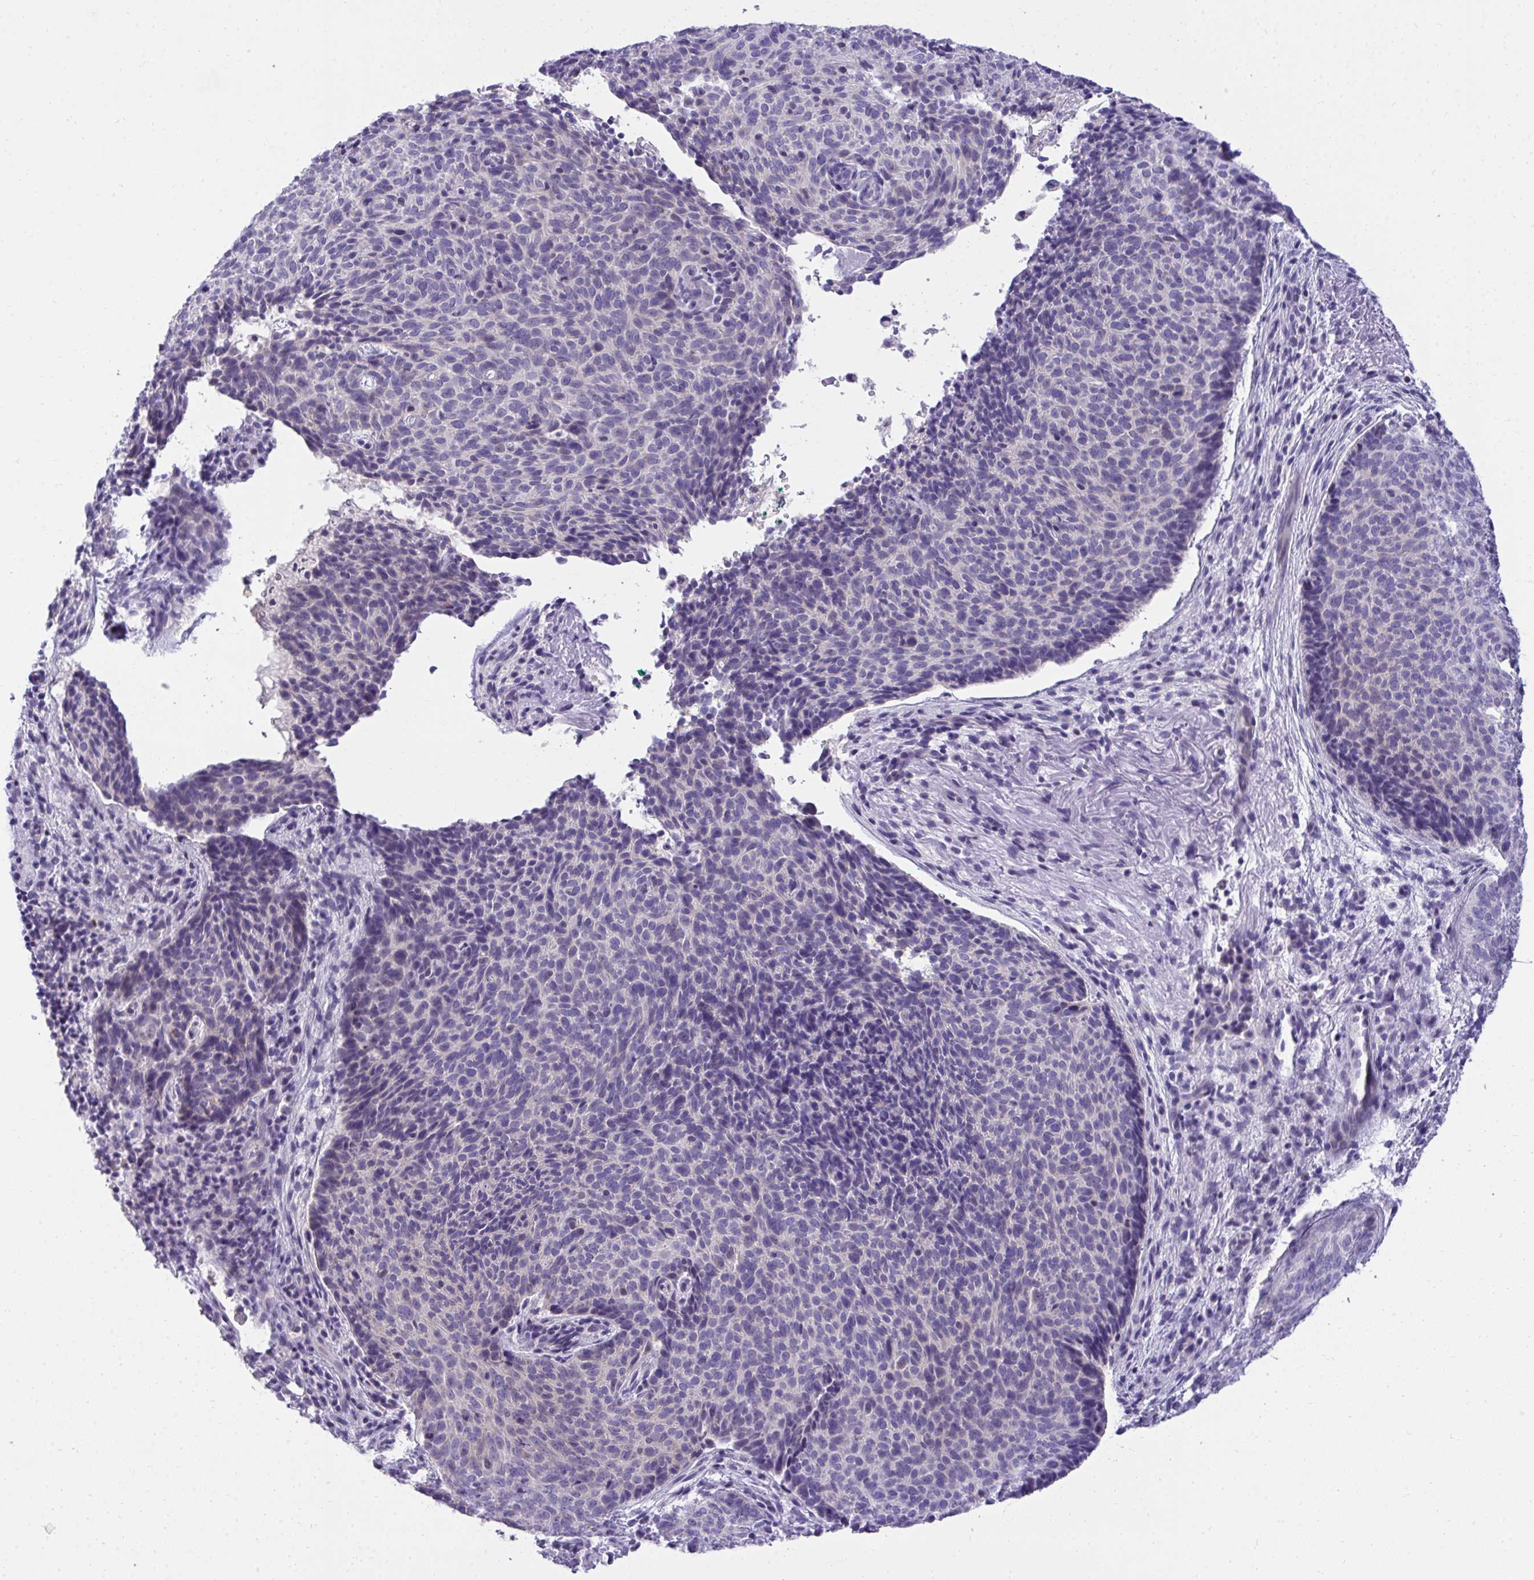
{"staining": {"intensity": "negative", "quantity": "none", "location": "none"}, "tissue": "skin cancer", "cell_type": "Tumor cells", "image_type": "cancer", "snomed": [{"axis": "morphology", "description": "Basal cell carcinoma"}, {"axis": "topography", "description": "Skin"}, {"axis": "topography", "description": "Skin of head"}], "caption": "Tumor cells show no significant protein positivity in skin basal cell carcinoma.", "gene": "TMCO5A", "patient": {"sex": "female", "age": 92}}